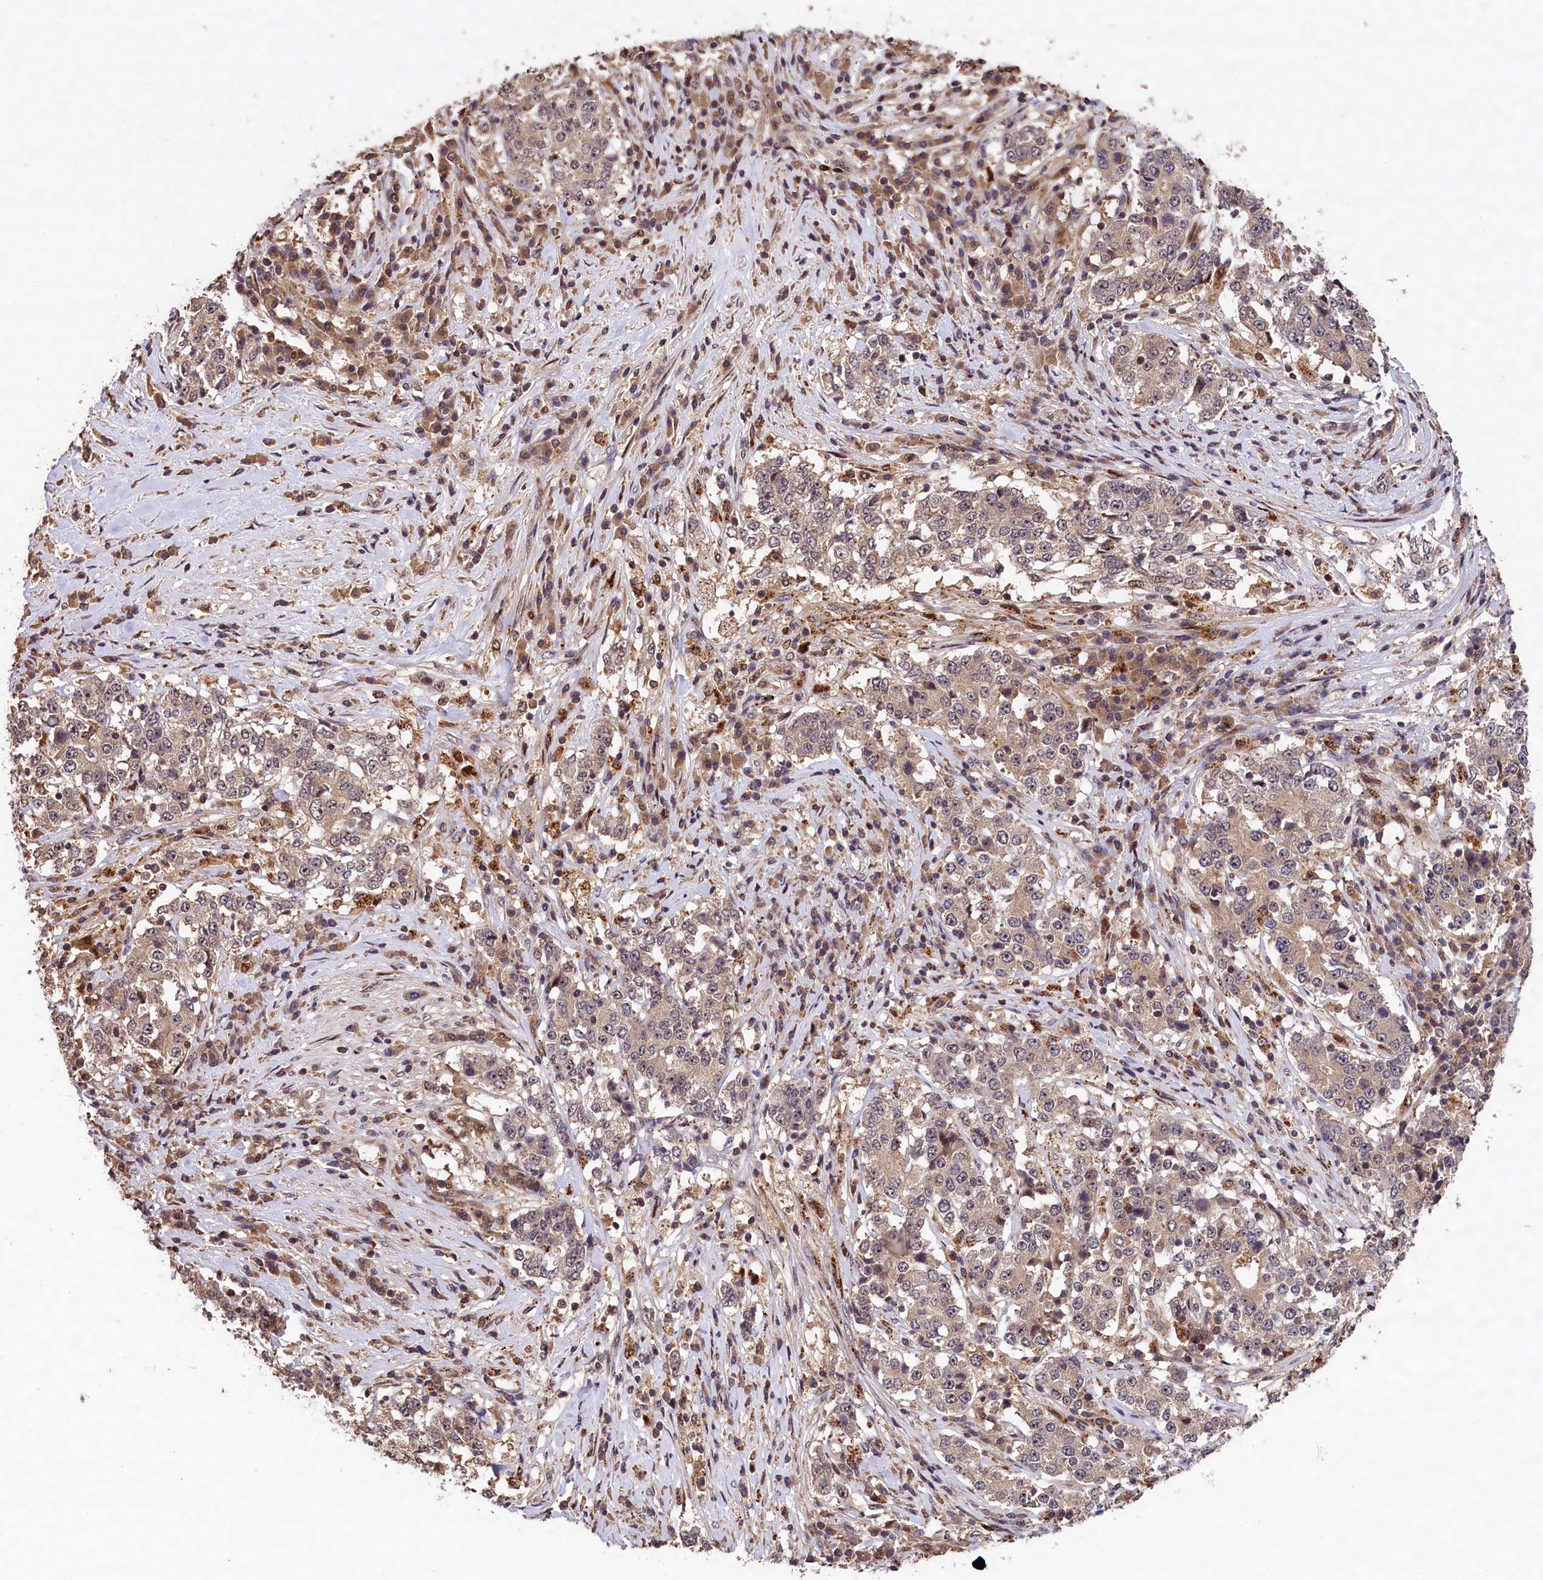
{"staining": {"intensity": "weak", "quantity": "25%-75%", "location": "cytoplasmic/membranous"}, "tissue": "stomach cancer", "cell_type": "Tumor cells", "image_type": "cancer", "snomed": [{"axis": "morphology", "description": "Adenocarcinoma, NOS"}, {"axis": "topography", "description": "Stomach"}], "caption": "Stomach cancer (adenocarcinoma) stained for a protein (brown) displays weak cytoplasmic/membranous positive positivity in approximately 25%-75% of tumor cells.", "gene": "PHAF1", "patient": {"sex": "male", "age": 59}}